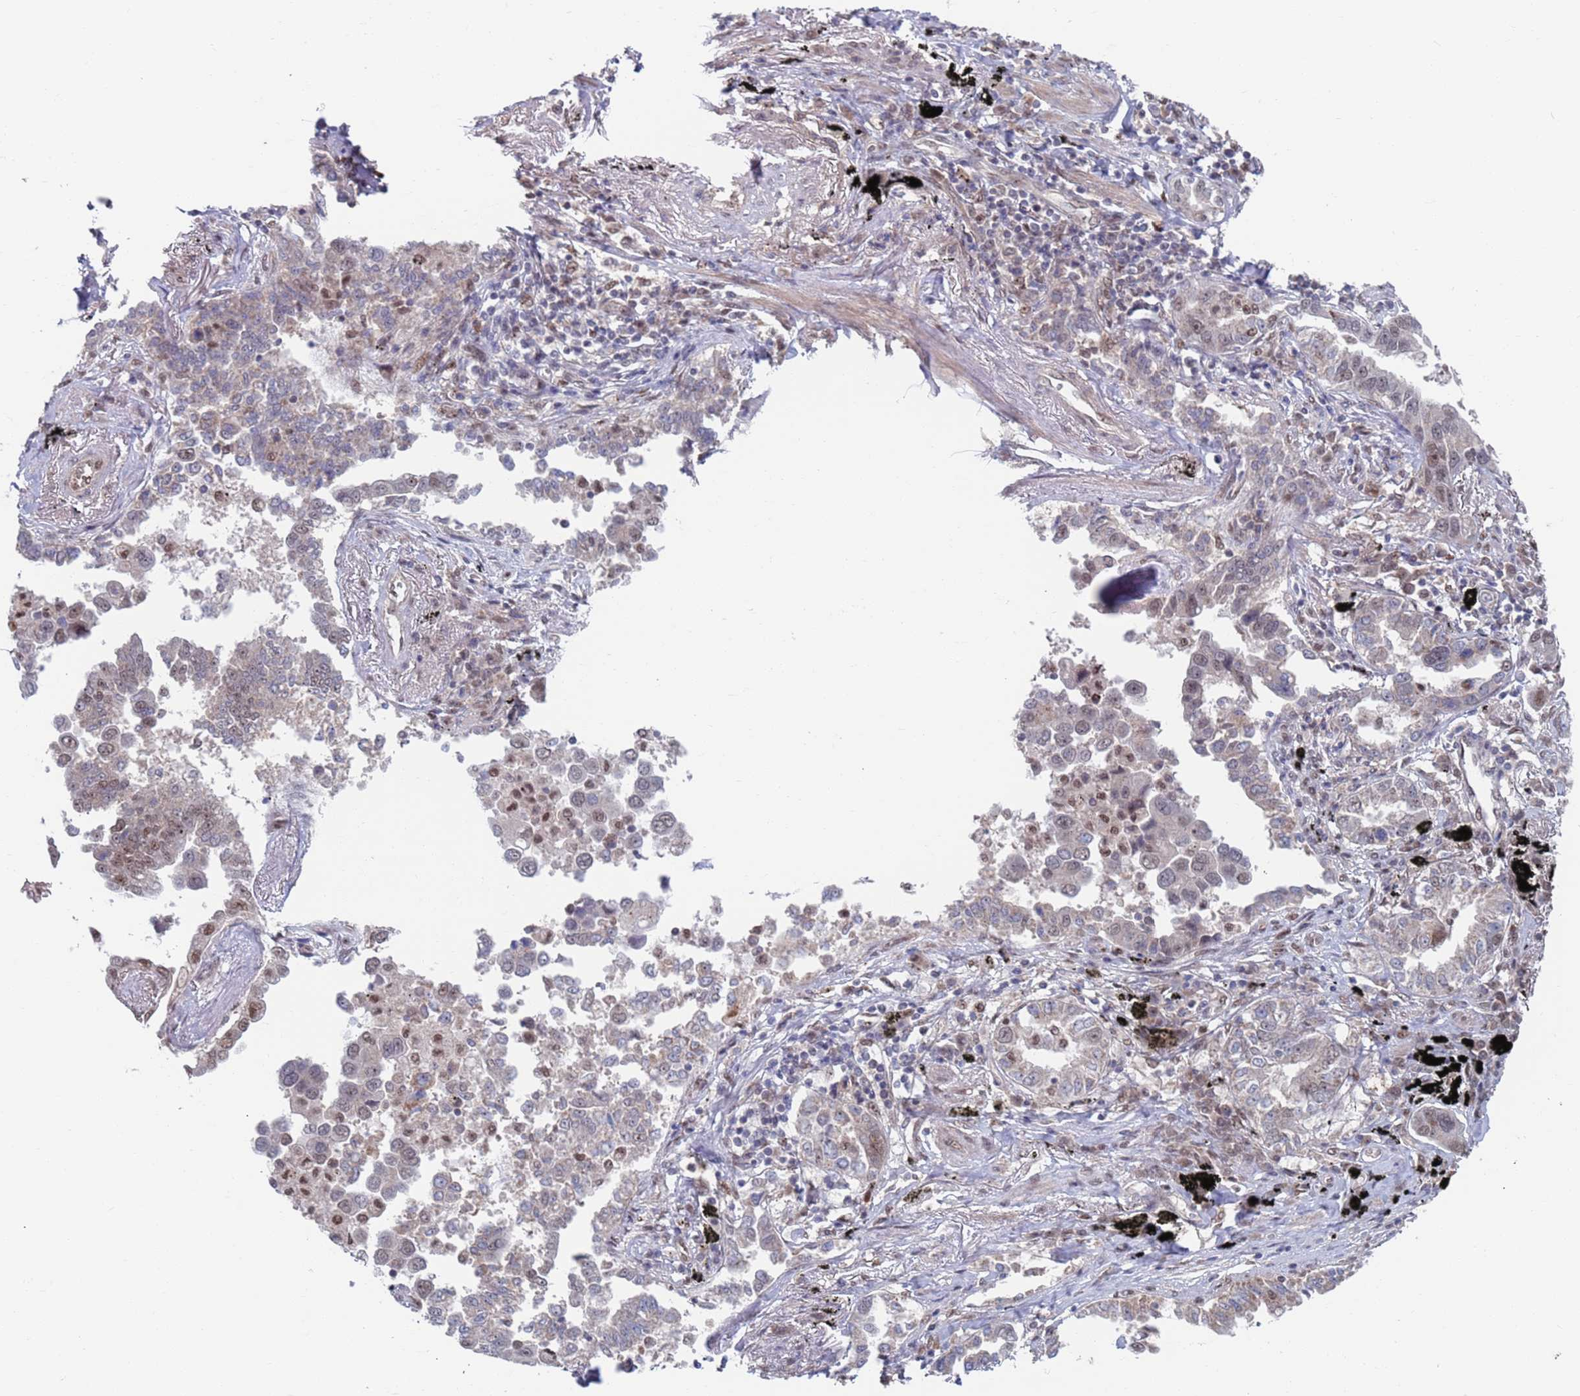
{"staining": {"intensity": "weak", "quantity": "25%-75%", "location": "cytoplasmic/membranous,nuclear"}, "tissue": "lung cancer", "cell_type": "Tumor cells", "image_type": "cancer", "snomed": [{"axis": "morphology", "description": "Adenocarcinoma, NOS"}, {"axis": "topography", "description": "Lung"}], "caption": "This histopathology image shows immunohistochemistry staining of human lung cancer (adenocarcinoma), with low weak cytoplasmic/membranous and nuclear staining in about 25%-75% of tumor cells.", "gene": "RPP25", "patient": {"sex": "male", "age": 67}}